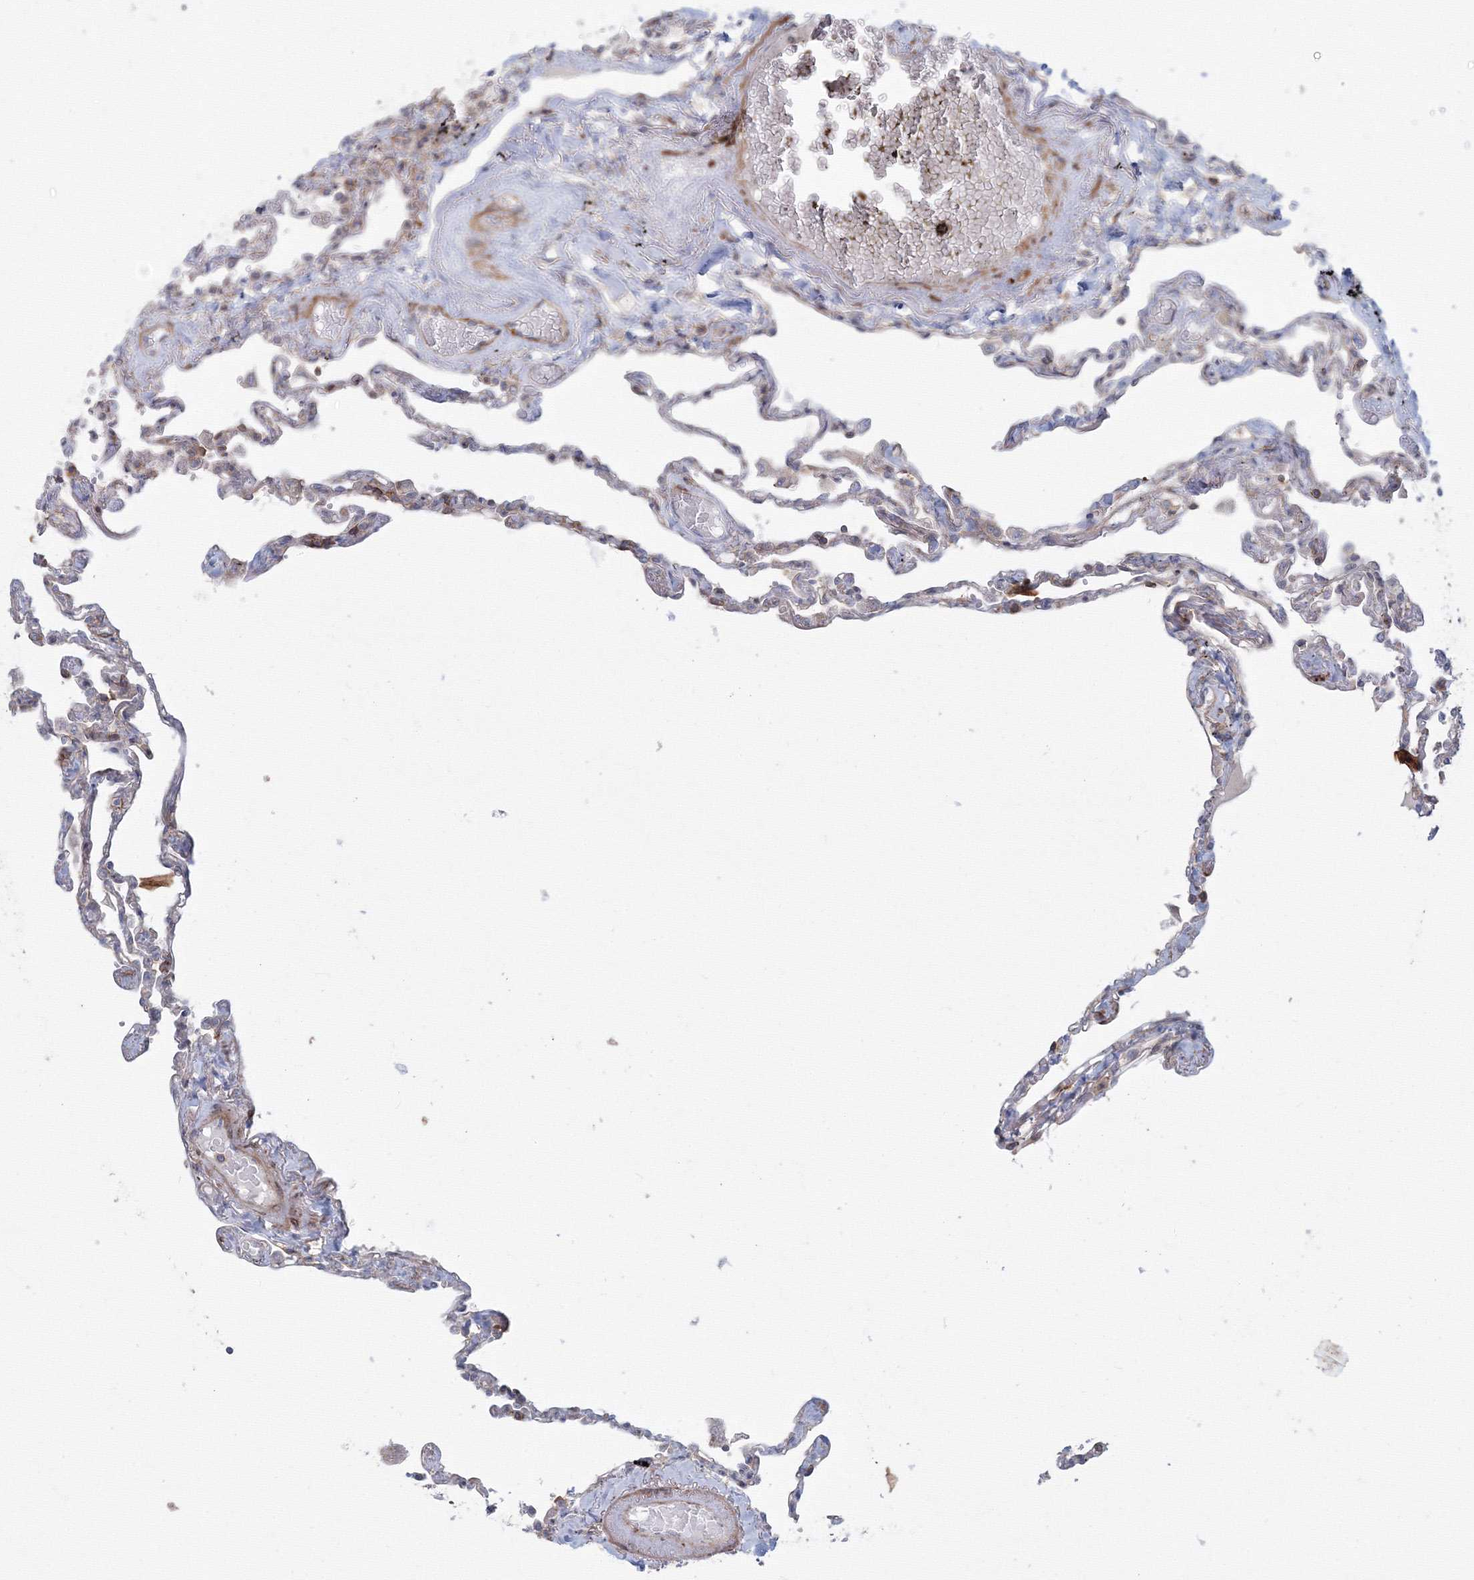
{"staining": {"intensity": "weak", "quantity": "<25%", "location": "cytoplasmic/membranous"}, "tissue": "lung", "cell_type": "Alveolar cells", "image_type": "normal", "snomed": [{"axis": "morphology", "description": "Normal tissue, NOS"}, {"axis": "topography", "description": "Lung"}], "caption": "This is a image of IHC staining of normal lung, which shows no expression in alveolar cells.", "gene": "SH3PXD2A", "patient": {"sex": "female", "age": 67}}